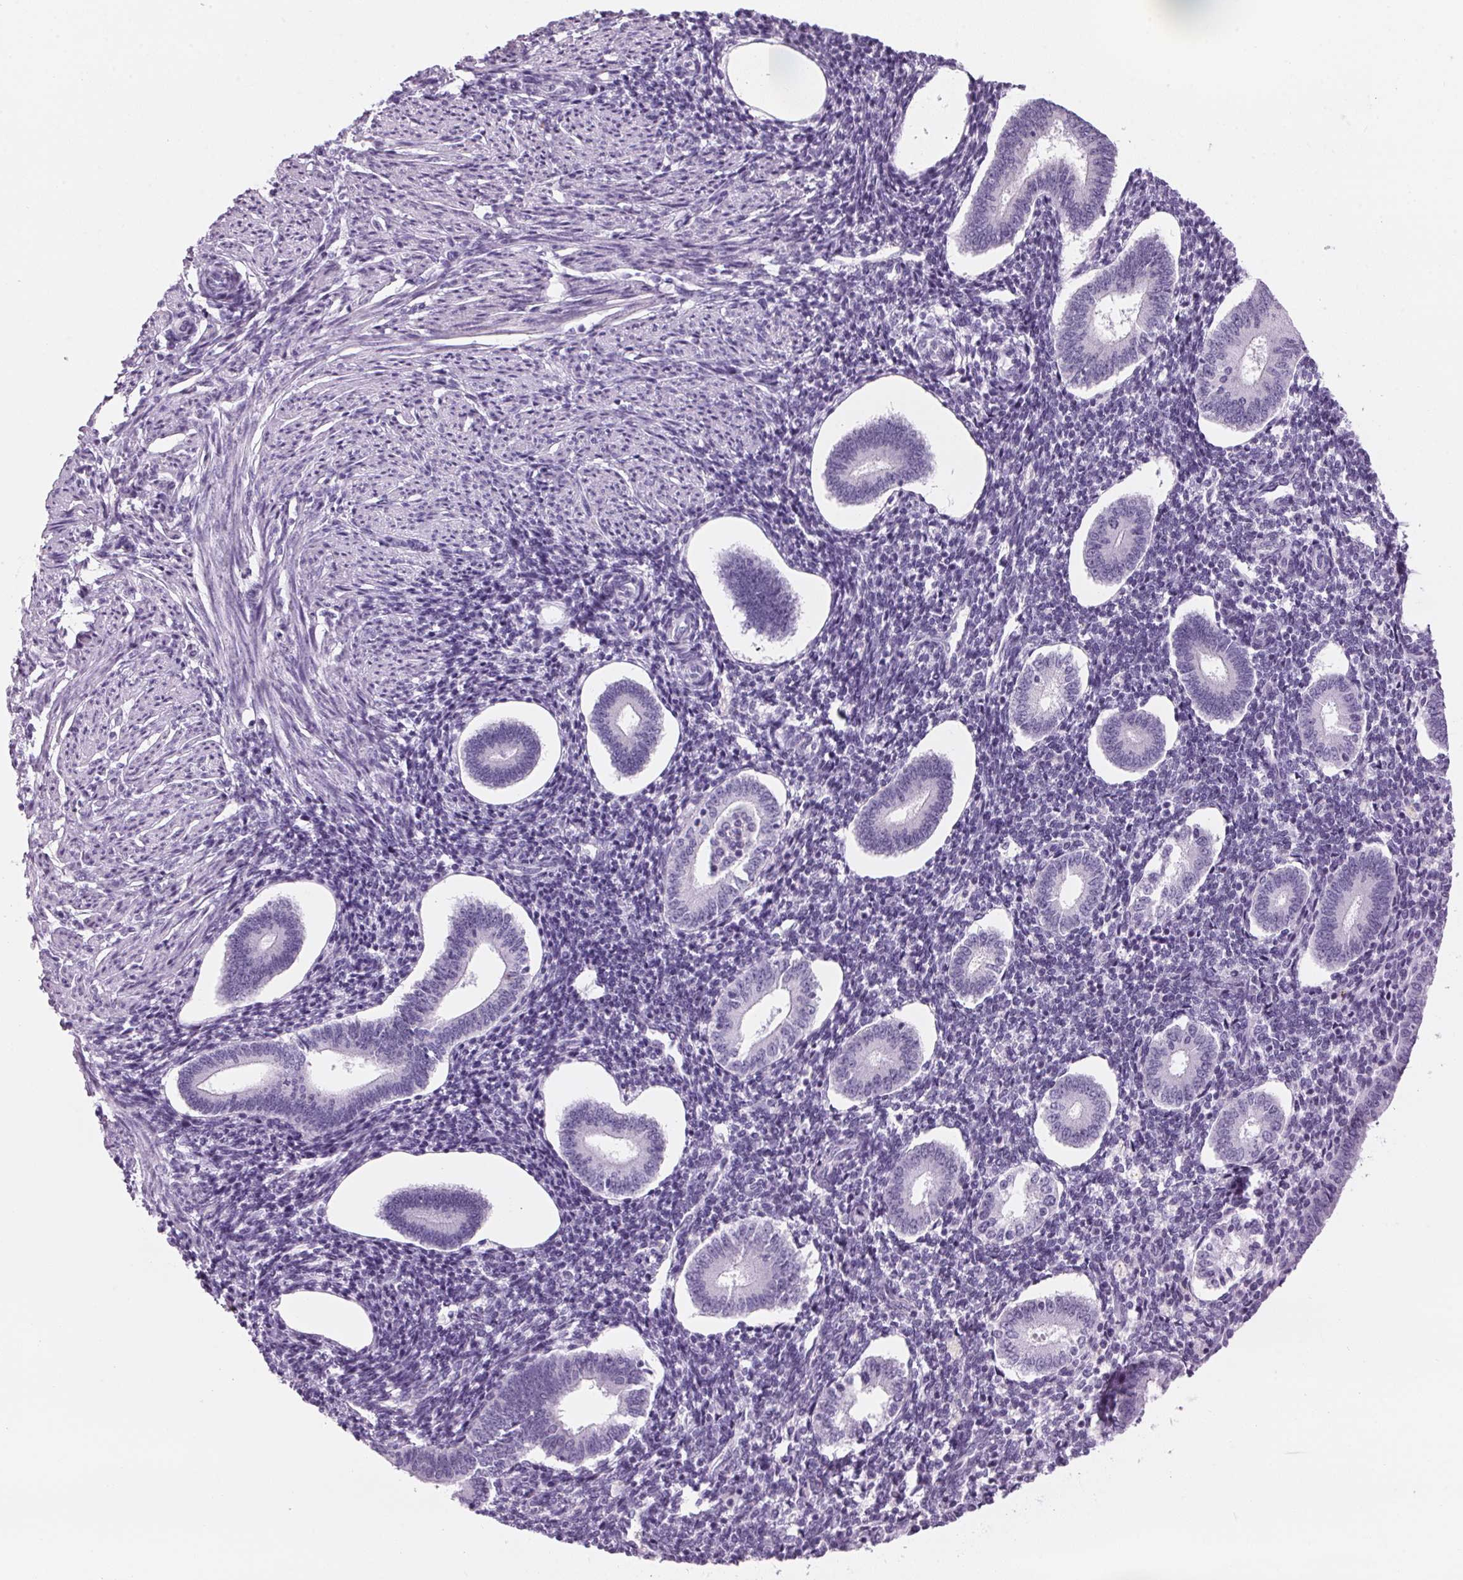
{"staining": {"intensity": "negative", "quantity": "none", "location": "none"}, "tissue": "endometrium", "cell_type": "Cells in endometrial stroma", "image_type": "normal", "snomed": [{"axis": "morphology", "description": "Normal tissue, NOS"}, {"axis": "topography", "description": "Endometrium"}], "caption": "The micrograph demonstrates no staining of cells in endometrial stroma in unremarkable endometrium. (DAB (3,3'-diaminobenzidine) IHC, high magnification).", "gene": "ADAM20", "patient": {"sex": "female", "age": 40}}